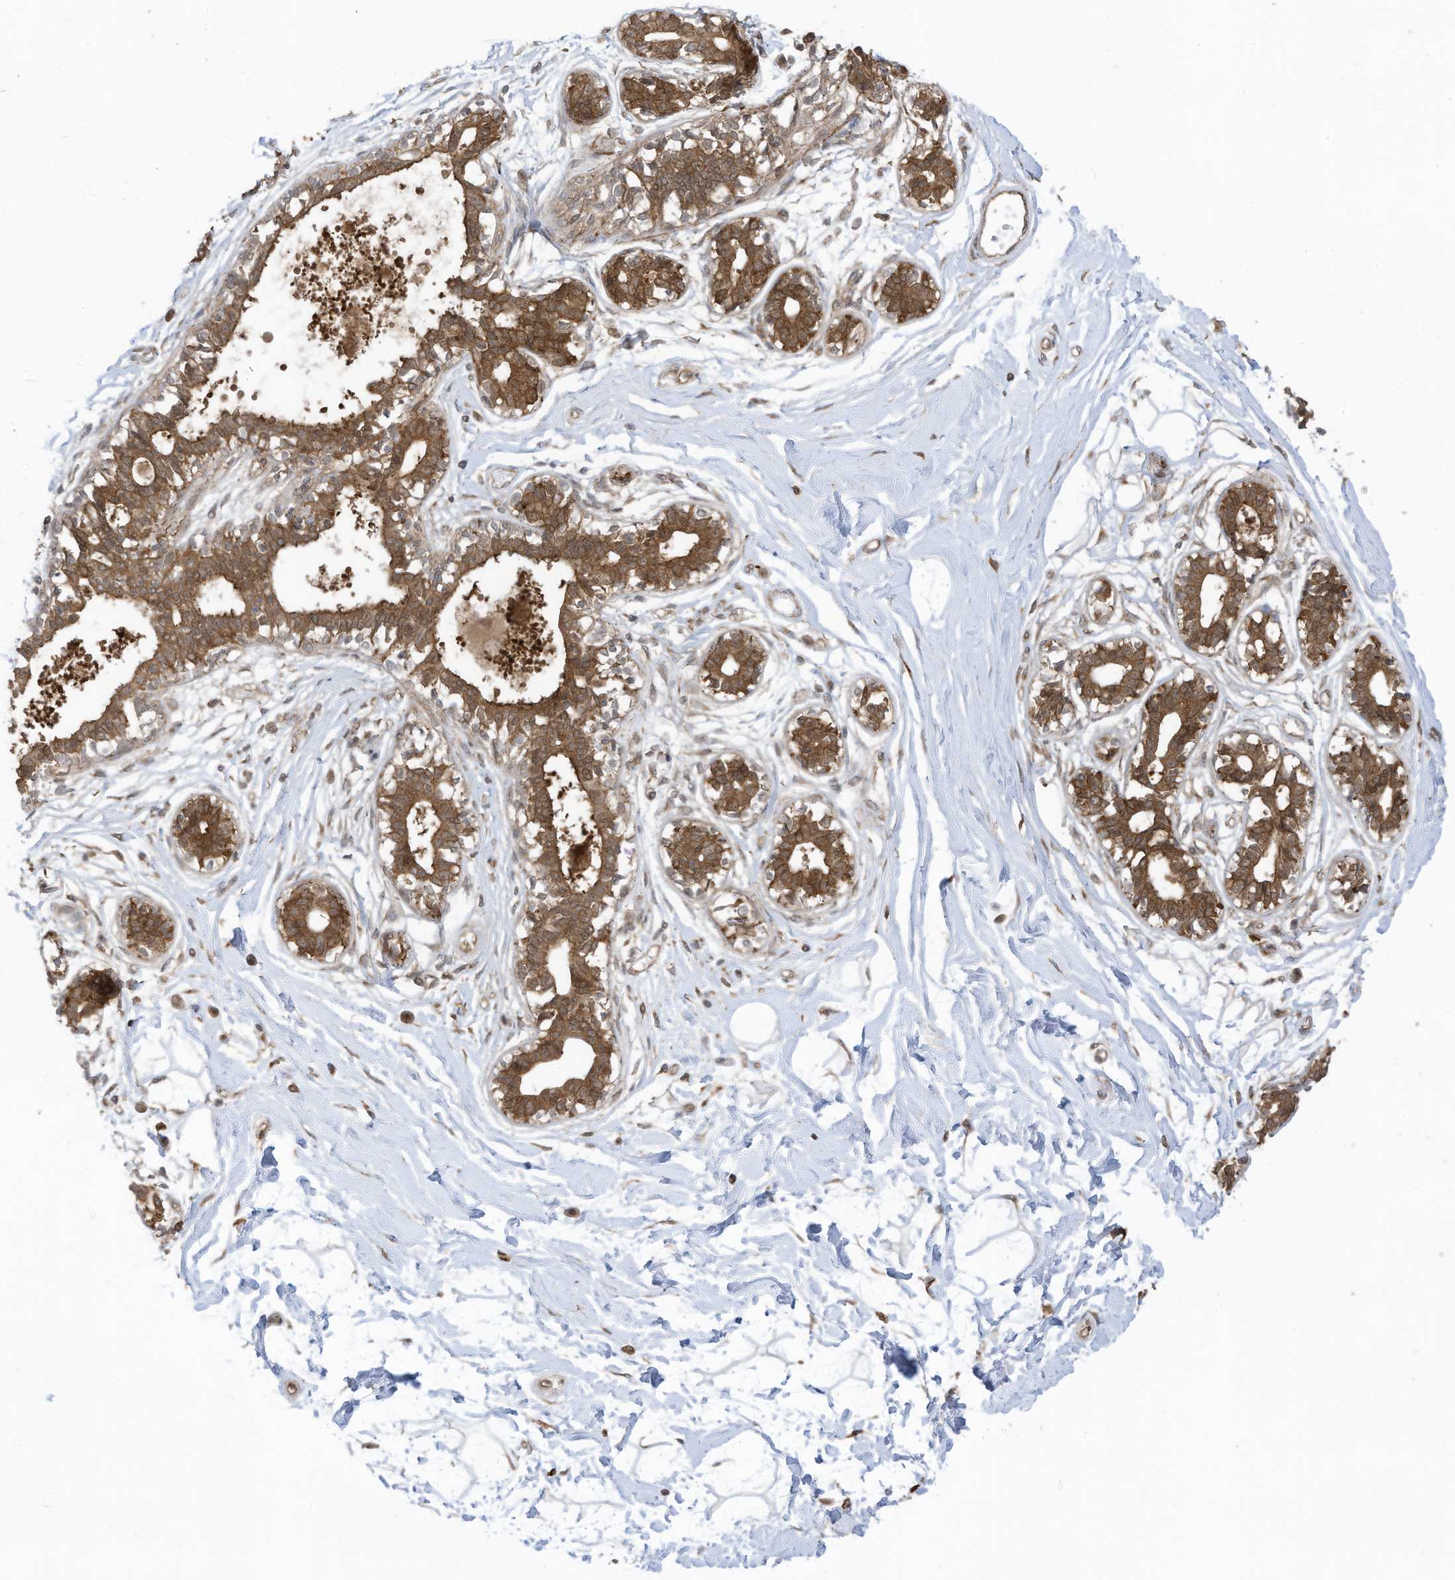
{"staining": {"intensity": "negative", "quantity": "none", "location": "none"}, "tissue": "breast", "cell_type": "Adipocytes", "image_type": "normal", "snomed": [{"axis": "morphology", "description": "Normal tissue, NOS"}, {"axis": "topography", "description": "Breast"}], "caption": "Protein analysis of normal breast displays no significant positivity in adipocytes.", "gene": "REPS1", "patient": {"sex": "female", "age": 45}}